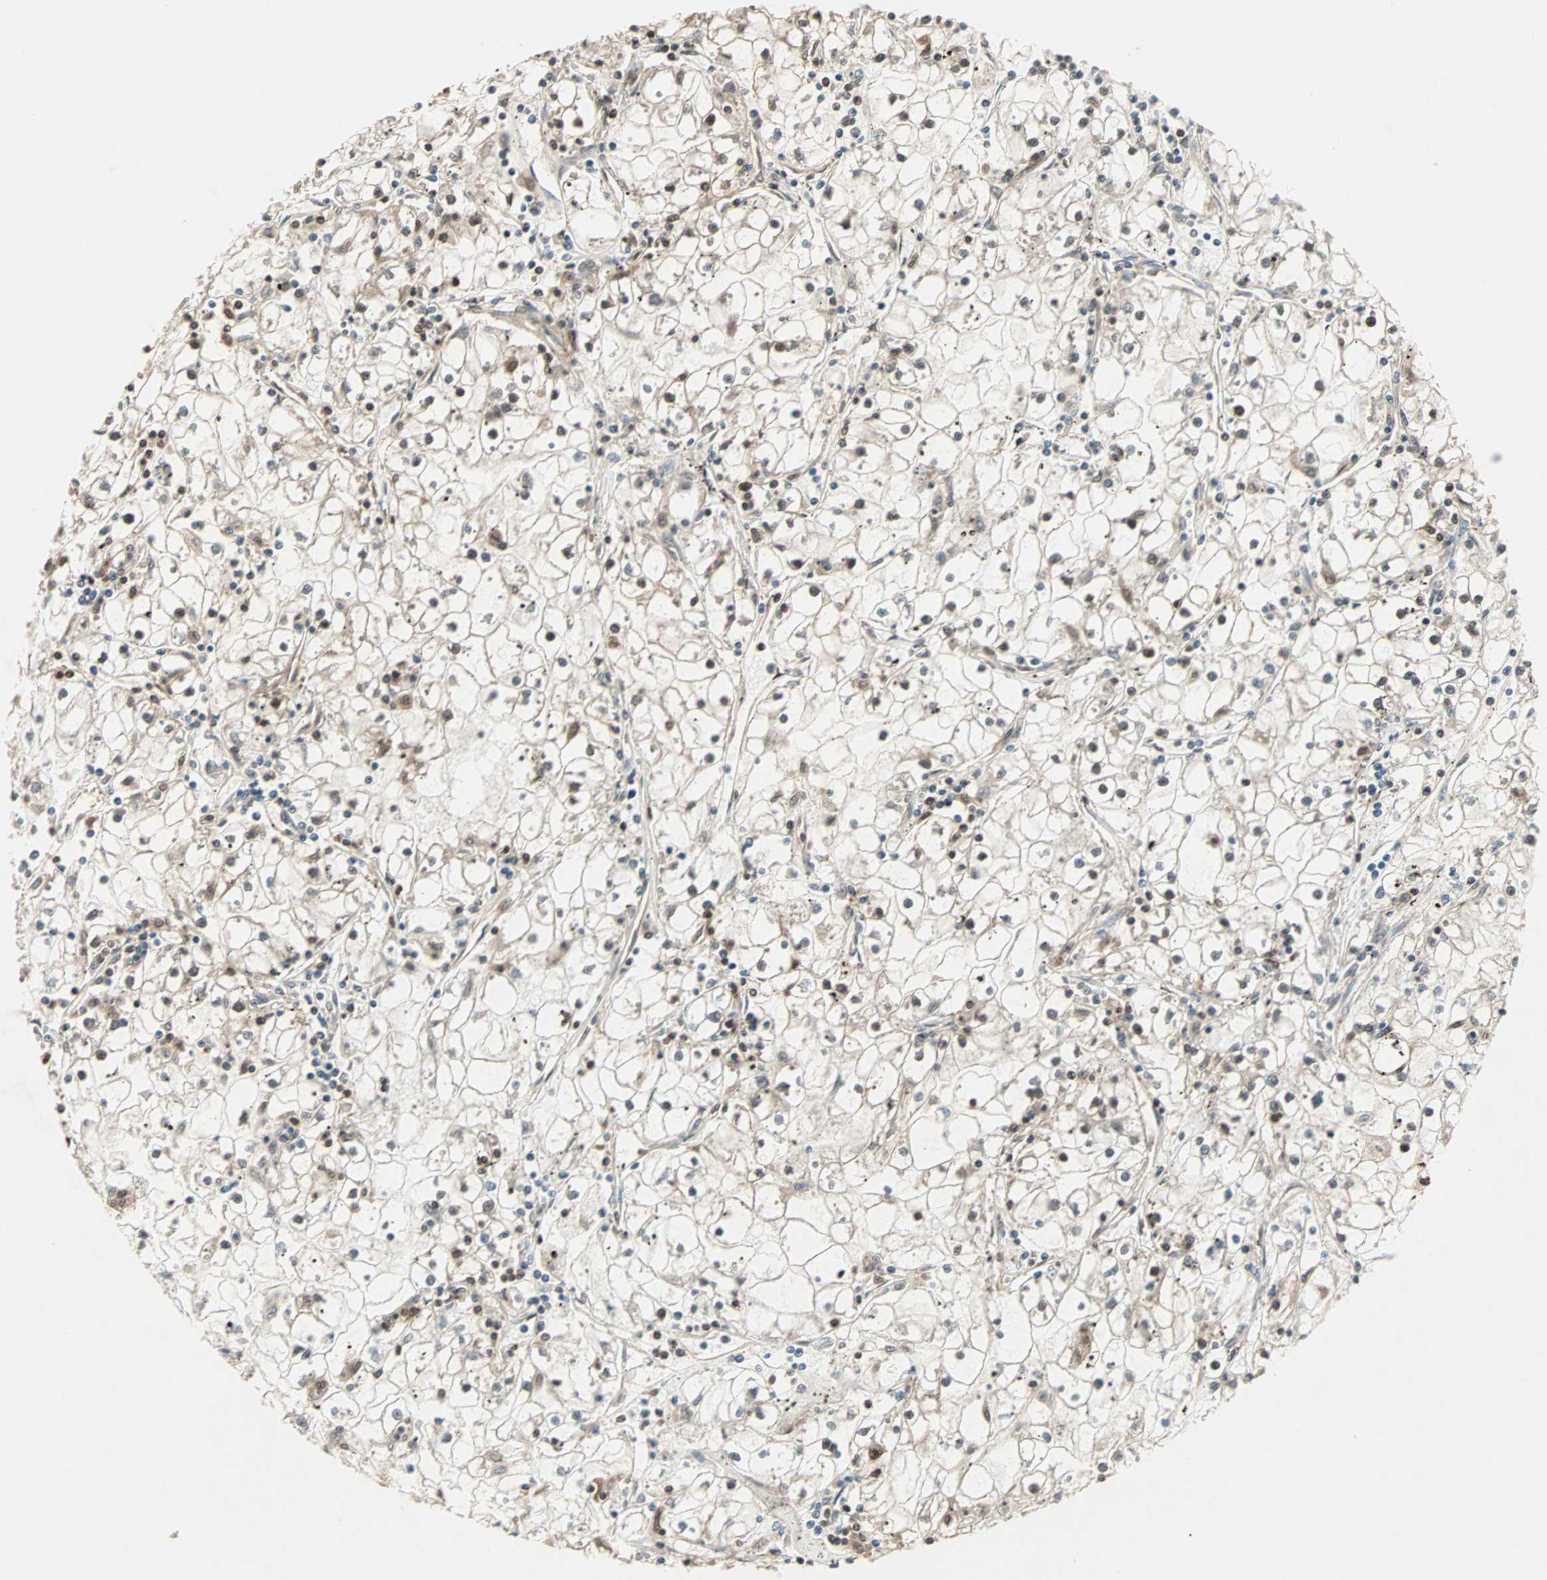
{"staining": {"intensity": "moderate", "quantity": "25%-75%", "location": "nuclear"}, "tissue": "renal cancer", "cell_type": "Tumor cells", "image_type": "cancer", "snomed": [{"axis": "morphology", "description": "Adenocarcinoma, NOS"}, {"axis": "topography", "description": "Kidney"}], "caption": "High-magnification brightfield microscopy of adenocarcinoma (renal) stained with DAB (3,3'-diaminobenzidine) (brown) and counterstained with hematoxylin (blue). tumor cells exhibit moderate nuclear staining is identified in about25%-75% of cells.", "gene": "ZNF701", "patient": {"sex": "male", "age": 56}}